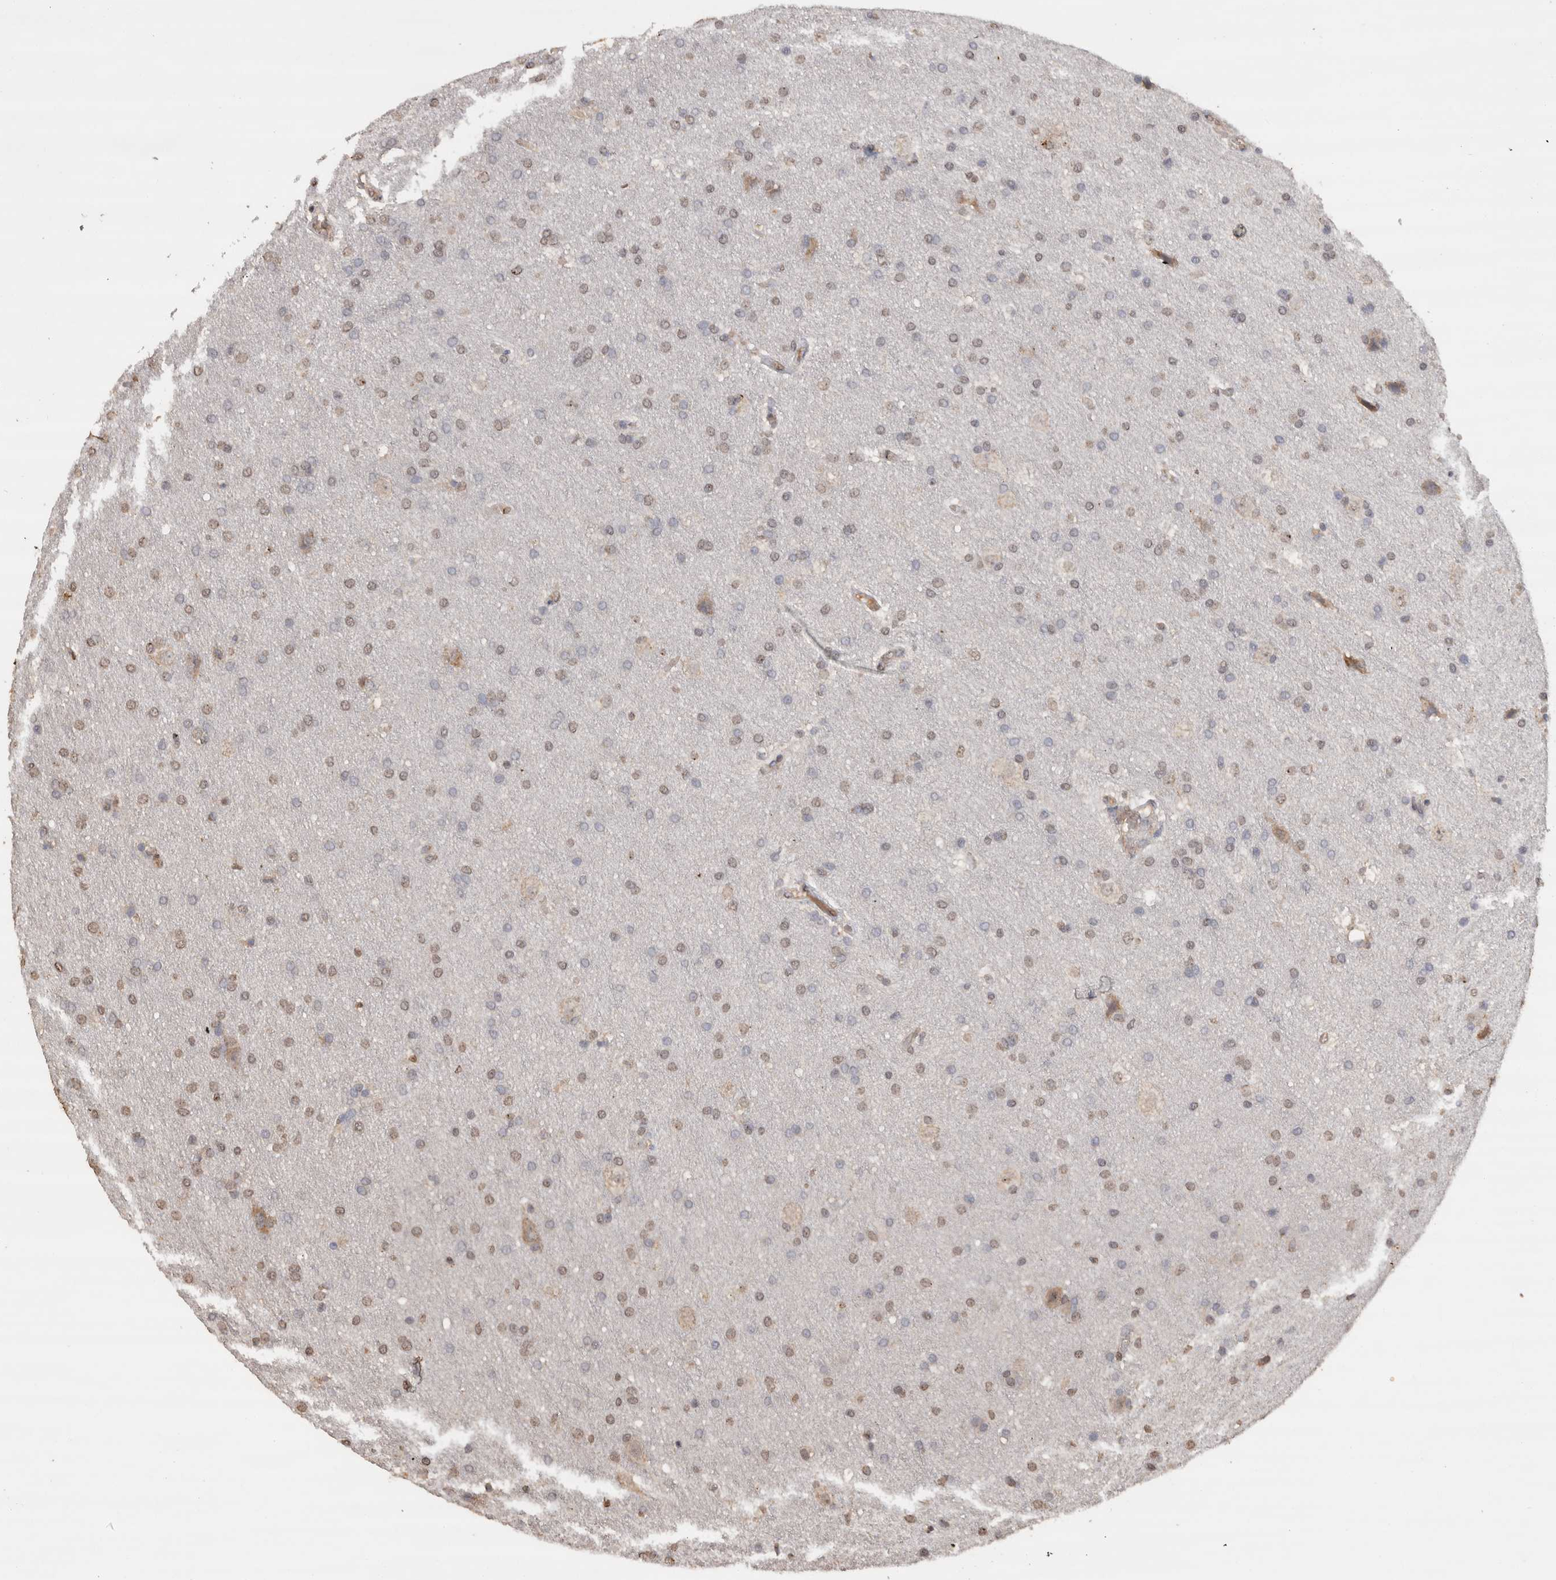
{"staining": {"intensity": "moderate", "quantity": "25%-75%", "location": "nuclear"}, "tissue": "glioma", "cell_type": "Tumor cells", "image_type": "cancer", "snomed": [{"axis": "morphology", "description": "Glioma, malignant, Low grade"}, {"axis": "topography", "description": "Brain"}], "caption": "Protein expression analysis of malignant glioma (low-grade) exhibits moderate nuclear staining in about 25%-75% of tumor cells.", "gene": "CRELD2", "patient": {"sex": "female", "age": 37}}